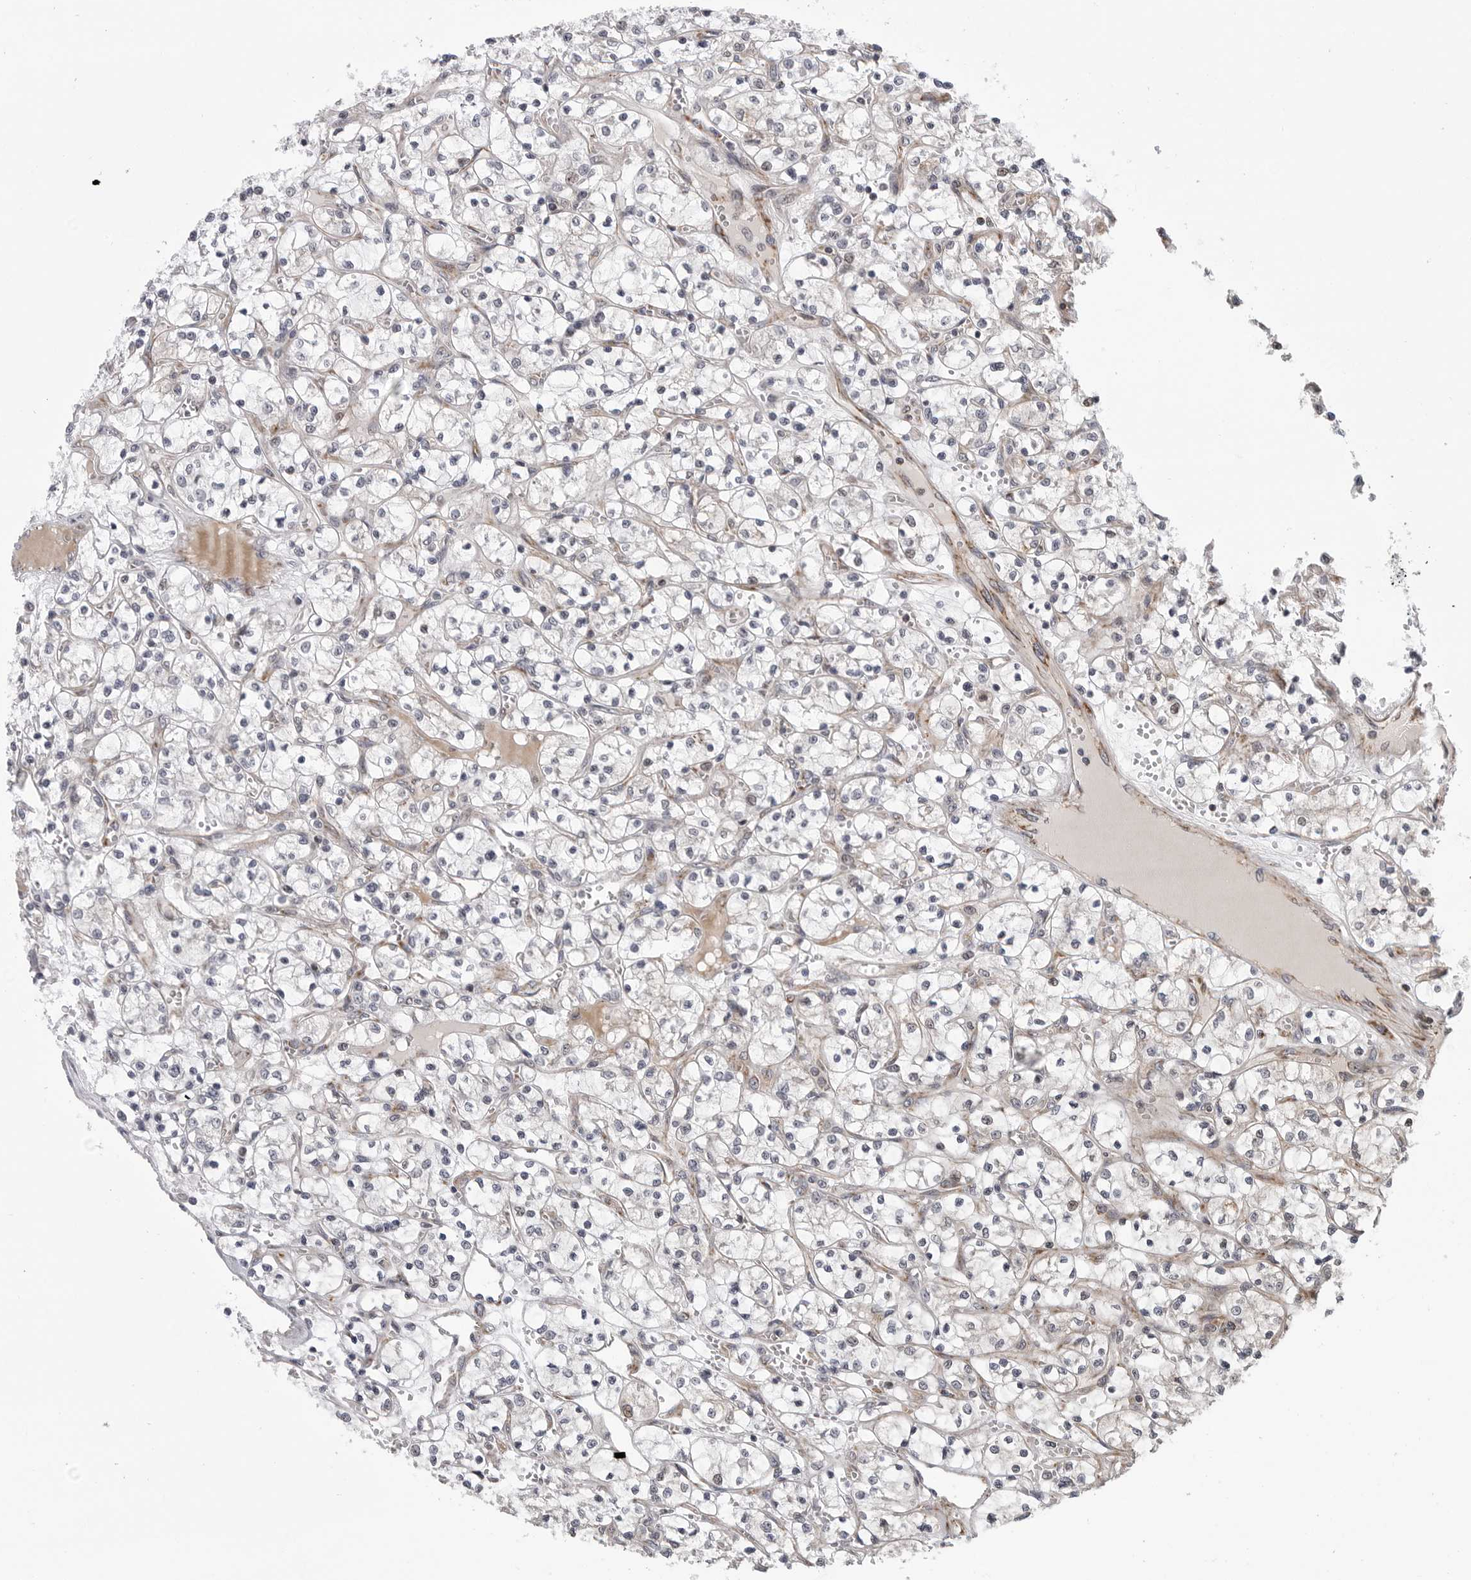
{"staining": {"intensity": "negative", "quantity": "none", "location": "none"}, "tissue": "renal cancer", "cell_type": "Tumor cells", "image_type": "cancer", "snomed": [{"axis": "morphology", "description": "Adenocarcinoma, NOS"}, {"axis": "topography", "description": "Kidney"}], "caption": "Adenocarcinoma (renal) was stained to show a protein in brown. There is no significant positivity in tumor cells.", "gene": "CDK20", "patient": {"sex": "female", "age": 69}}